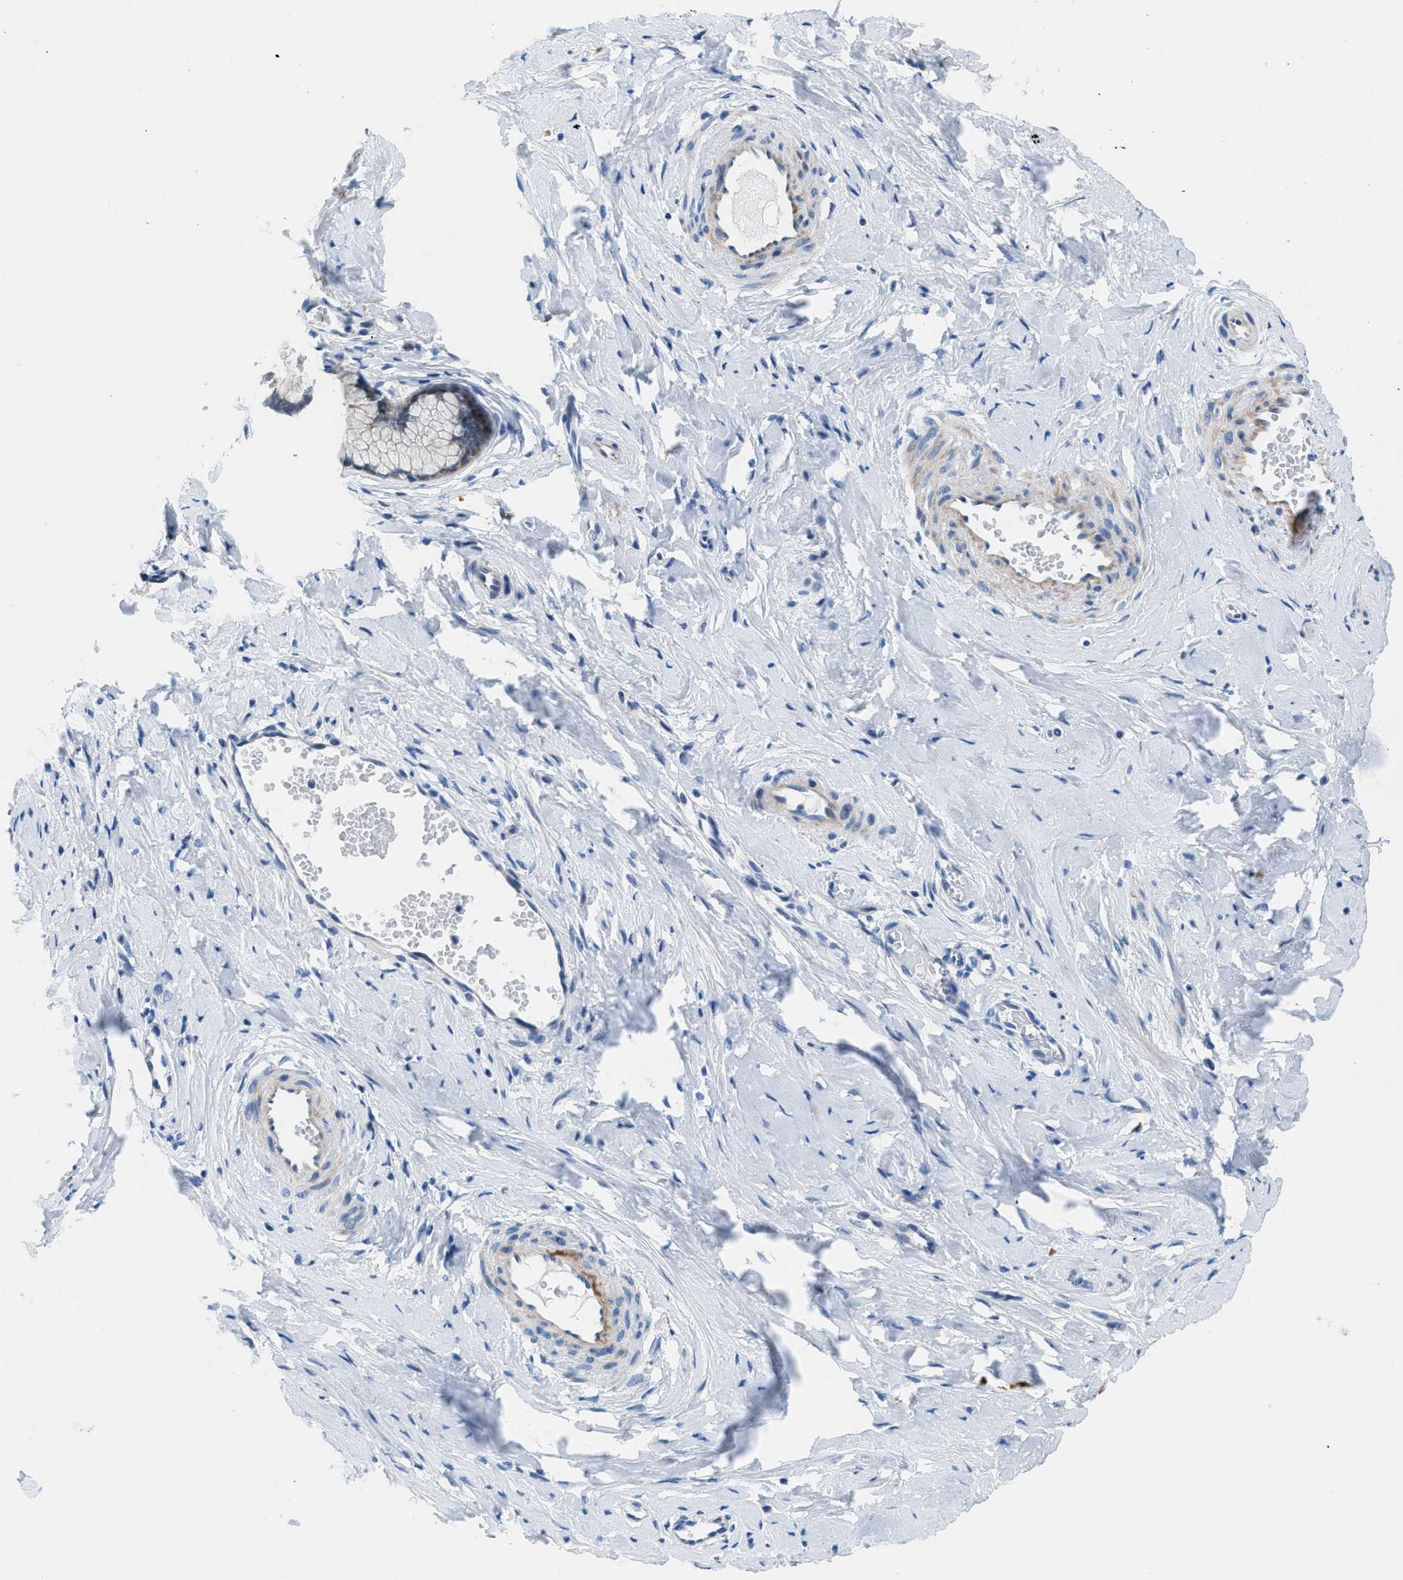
{"staining": {"intensity": "weak", "quantity": "<25%", "location": "cytoplasmic/membranous"}, "tissue": "cervix", "cell_type": "Glandular cells", "image_type": "normal", "snomed": [{"axis": "morphology", "description": "Normal tissue, NOS"}, {"axis": "topography", "description": "Cervix"}], "caption": "Glandular cells show no significant expression in benign cervix. (Stains: DAB immunohistochemistry (IHC) with hematoxylin counter stain, Microscopy: brightfield microscopy at high magnification).", "gene": "UAP1", "patient": {"sex": "female", "age": 65}}